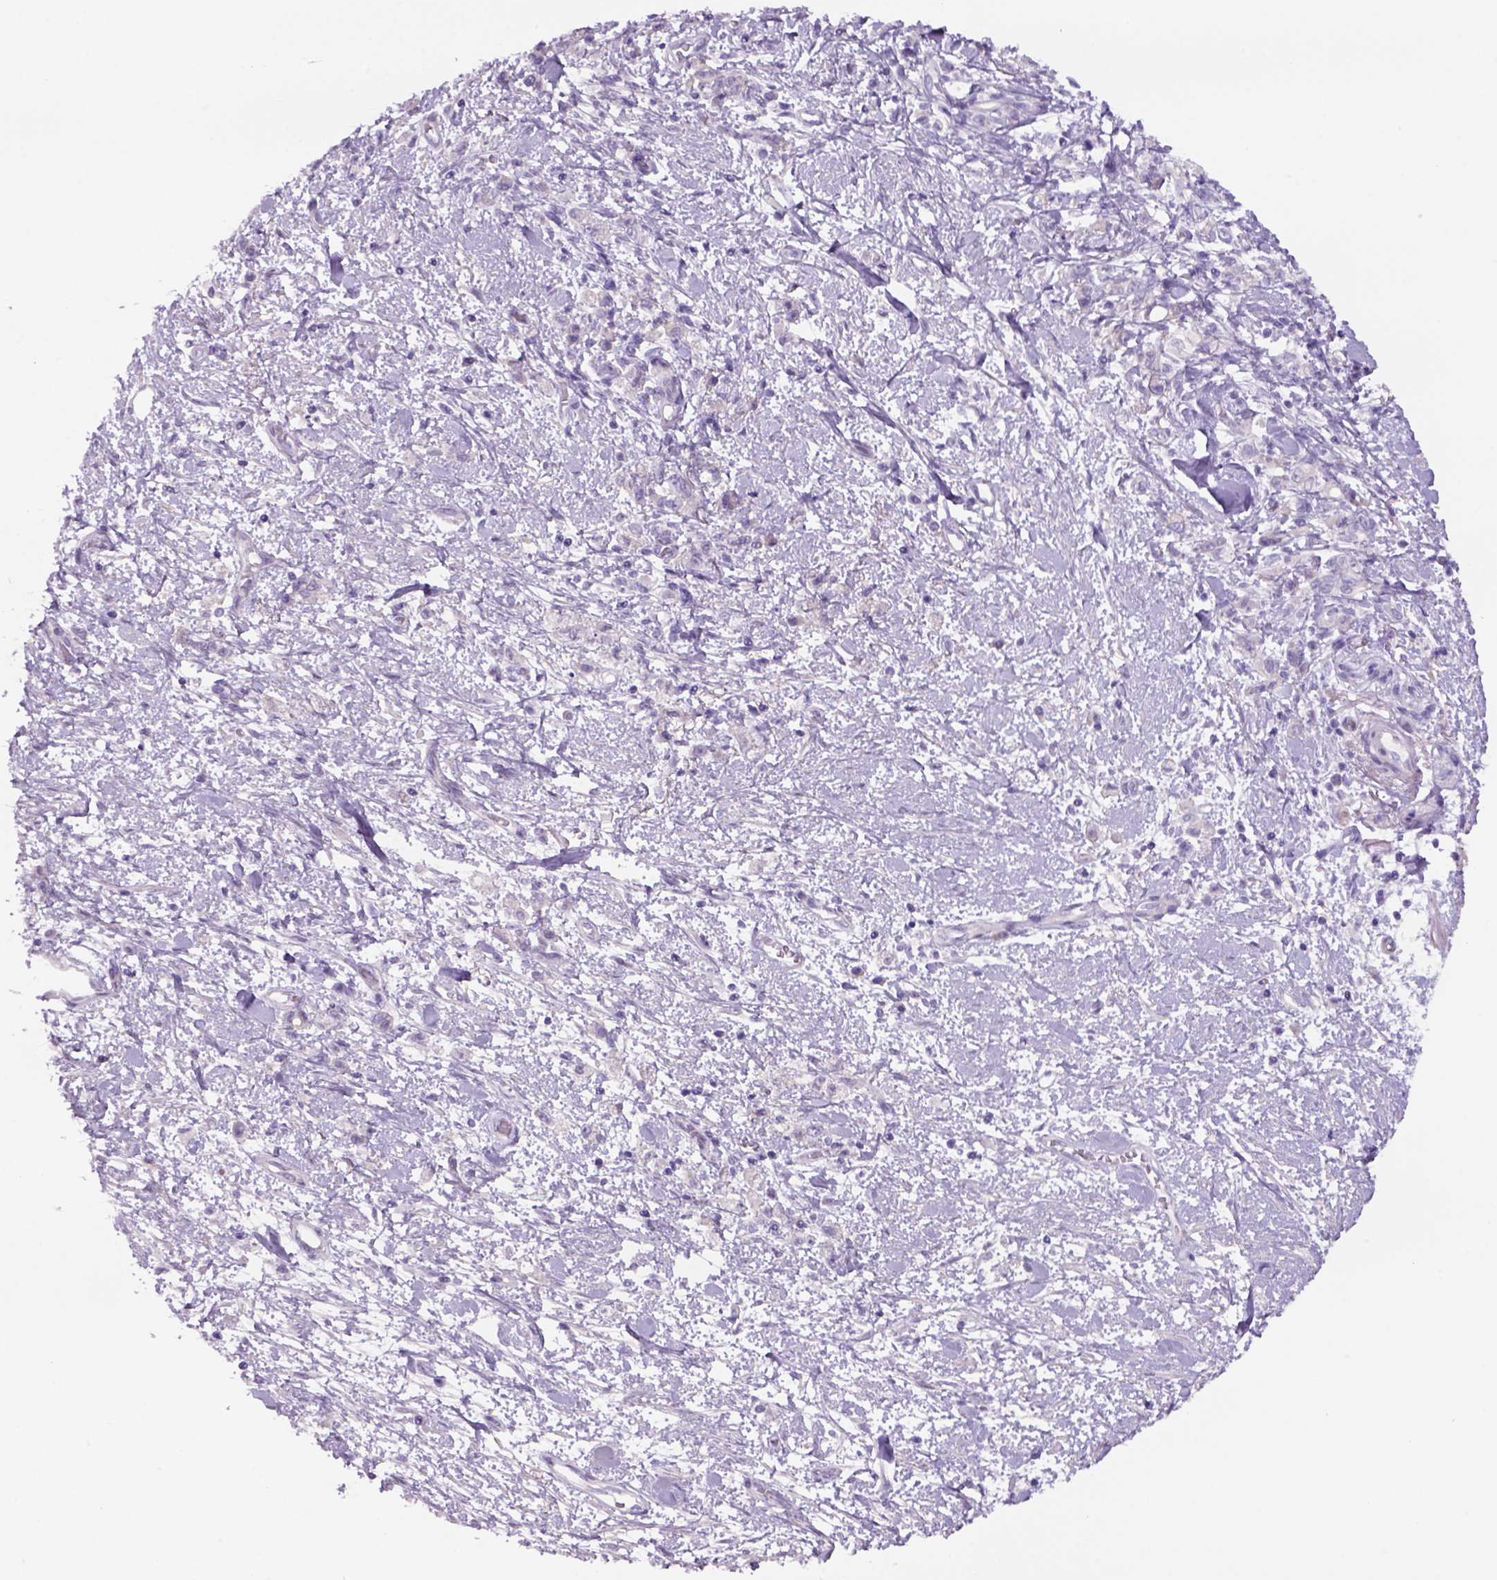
{"staining": {"intensity": "negative", "quantity": "none", "location": "none"}, "tissue": "stomach cancer", "cell_type": "Tumor cells", "image_type": "cancer", "snomed": [{"axis": "morphology", "description": "Adenocarcinoma, NOS"}, {"axis": "topography", "description": "Stomach"}], "caption": "Tumor cells show no significant protein staining in adenocarcinoma (stomach).", "gene": "TENM4", "patient": {"sex": "male", "age": 77}}